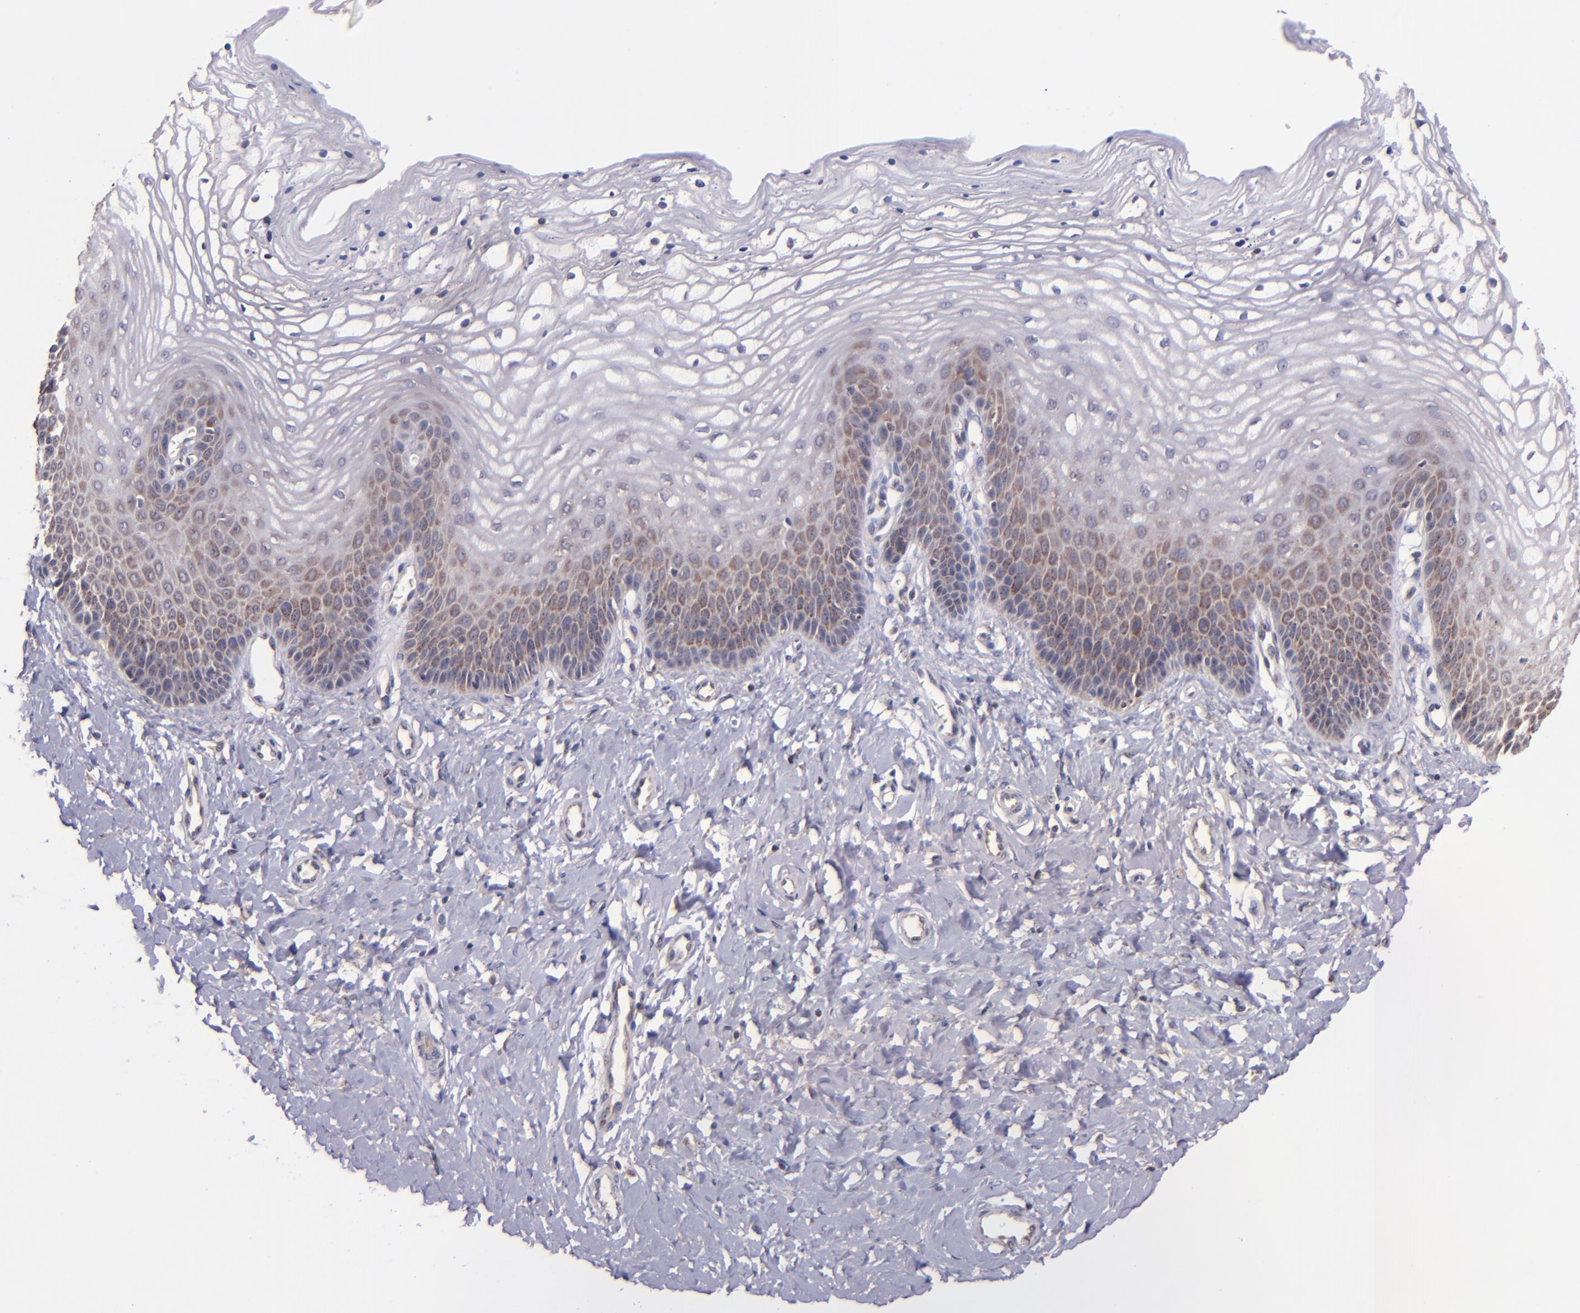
{"staining": {"intensity": "moderate", "quantity": "25%-75%", "location": "cytoplasmic/membranous"}, "tissue": "vagina", "cell_type": "Squamous epithelial cells", "image_type": "normal", "snomed": [{"axis": "morphology", "description": "Normal tissue, NOS"}, {"axis": "topography", "description": "Vagina"}], "caption": "An IHC photomicrograph of benign tissue is shown. Protein staining in brown highlights moderate cytoplasmic/membranous positivity in vagina within squamous epithelial cells.", "gene": "SHC1", "patient": {"sex": "female", "age": 68}}